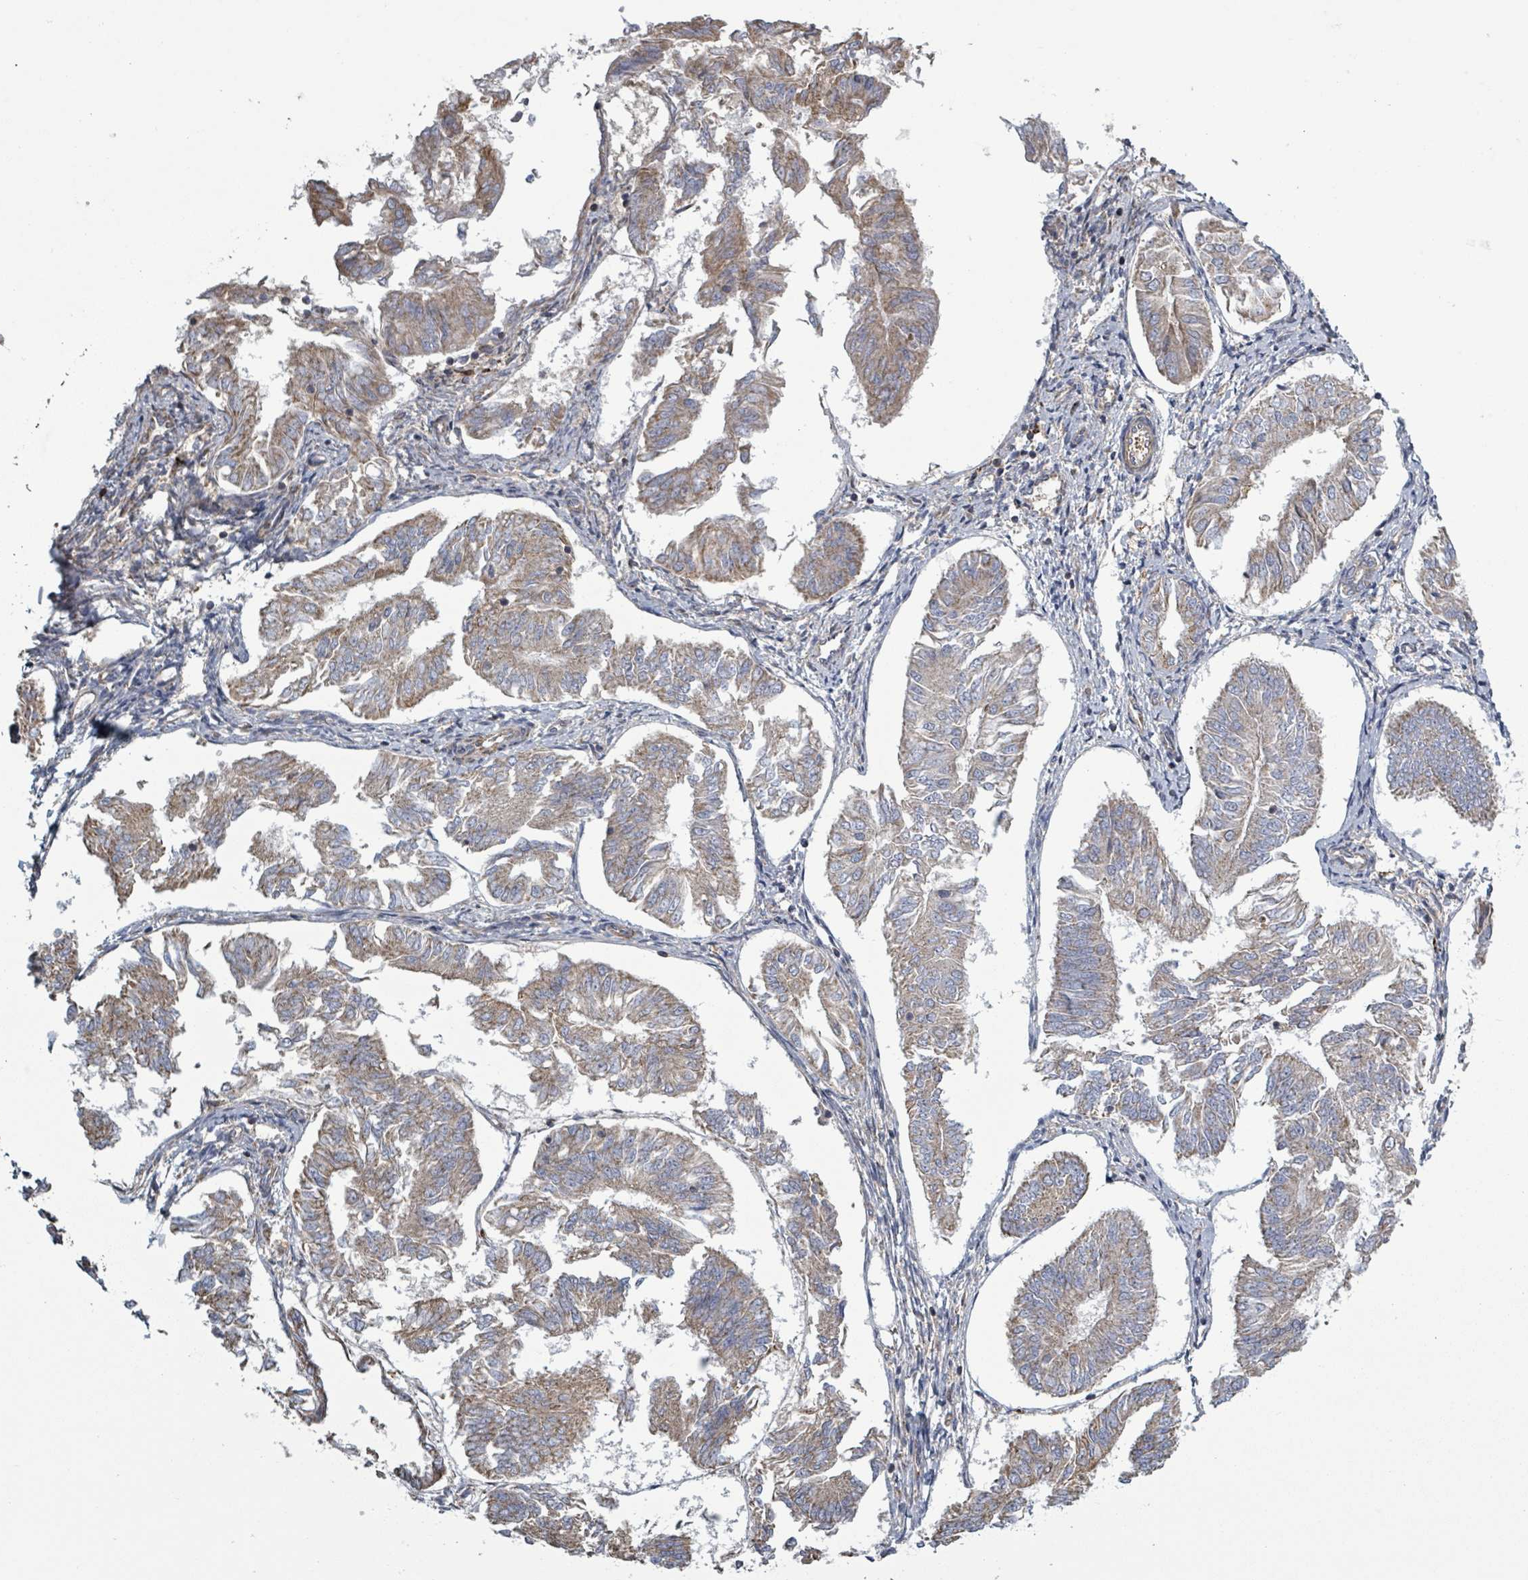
{"staining": {"intensity": "moderate", "quantity": "25%-75%", "location": "cytoplasmic/membranous"}, "tissue": "endometrial cancer", "cell_type": "Tumor cells", "image_type": "cancer", "snomed": [{"axis": "morphology", "description": "Adenocarcinoma, NOS"}, {"axis": "topography", "description": "Endometrium"}], "caption": "This is an image of immunohistochemistry (IHC) staining of adenocarcinoma (endometrial), which shows moderate positivity in the cytoplasmic/membranous of tumor cells.", "gene": "ADCK1", "patient": {"sex": "female", "age": 58}}